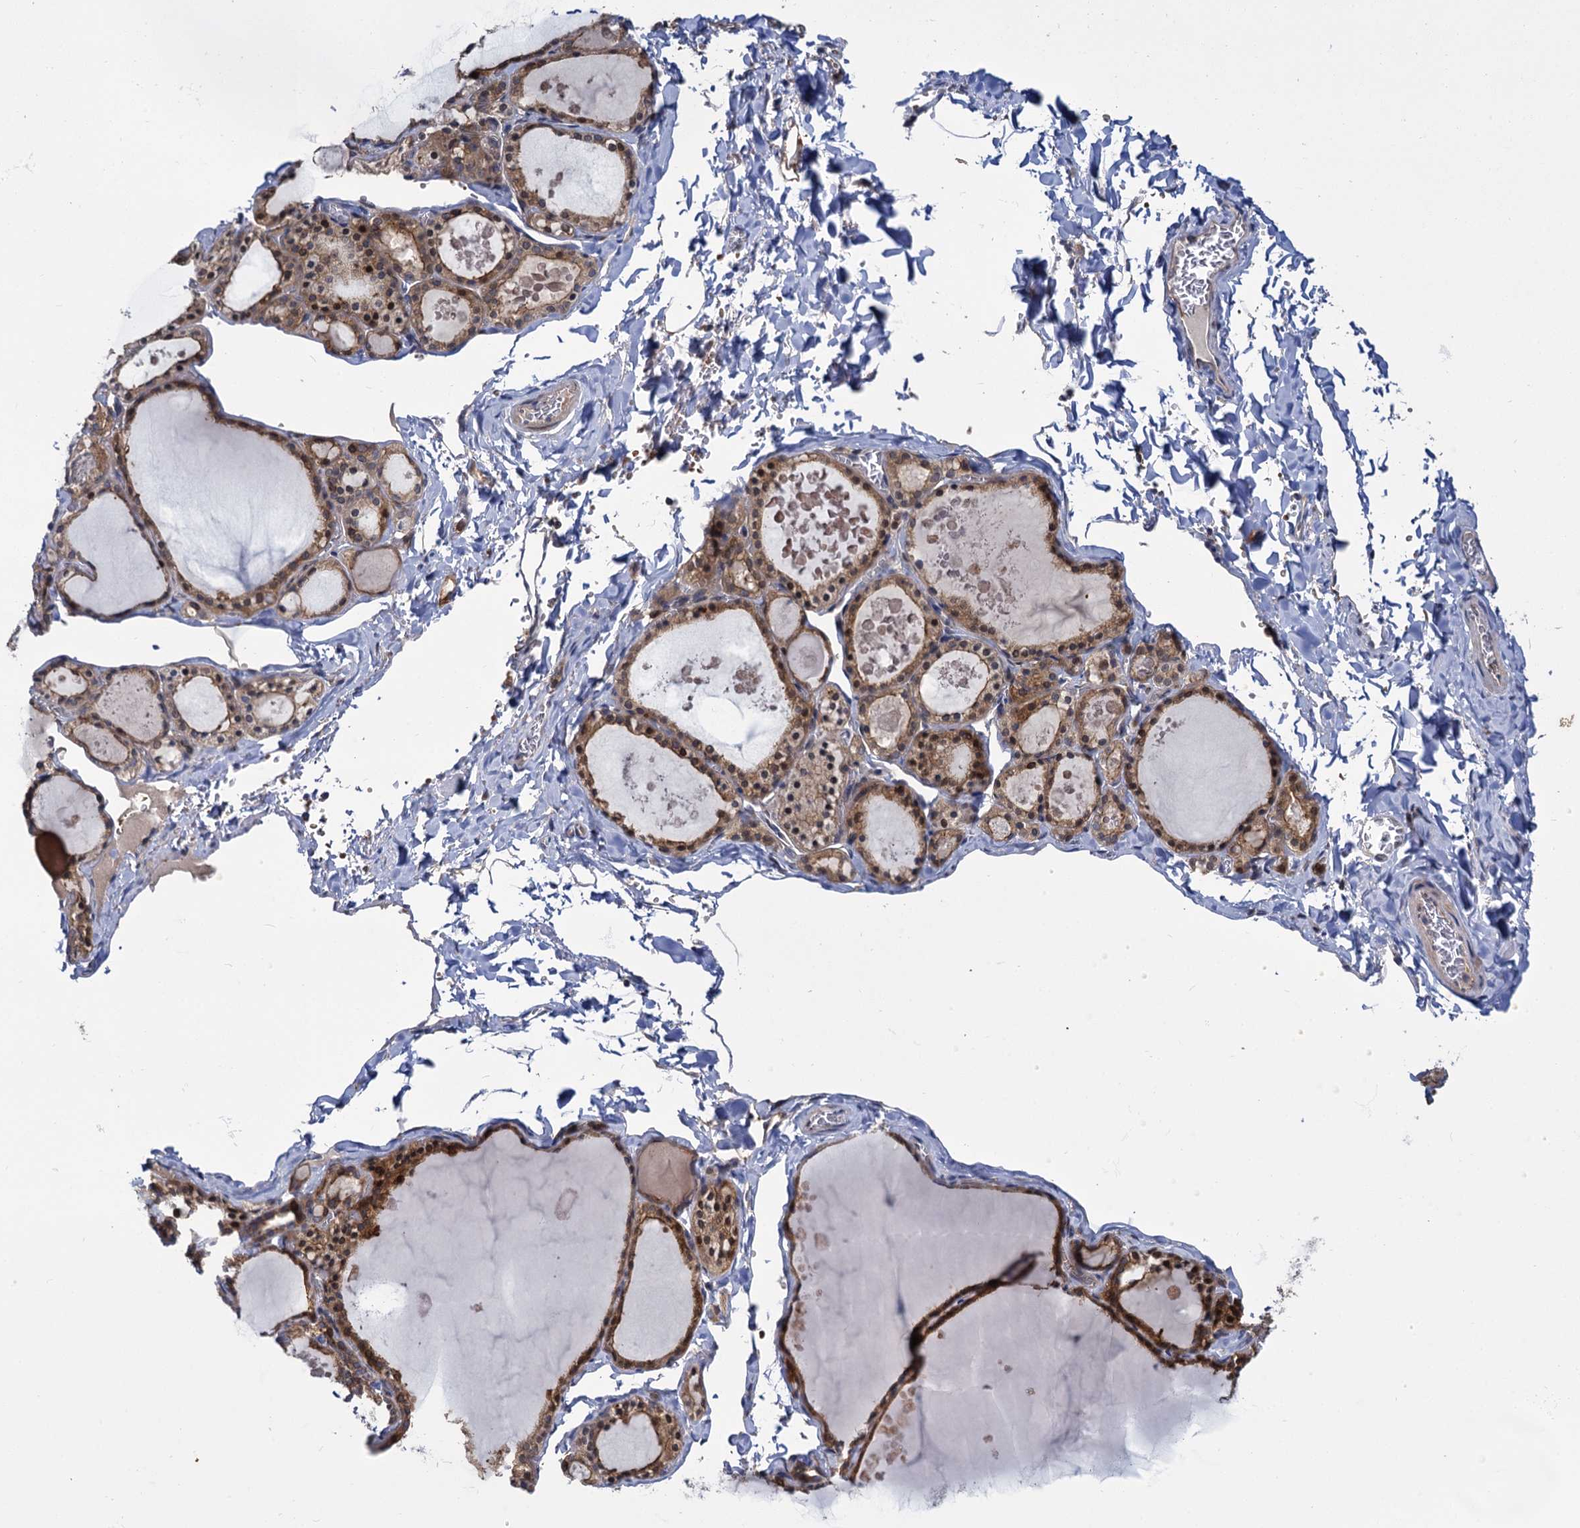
{"staining": {"intensity": "strong", "quantity": ">75%", "location": "cytoplasmic/membranous"}, "tissue": "thyroid gland", "cell_type": "Glandular cells", "image_type": "normal", "snomed": [{"axis": "morphology", "description": "Normal tissue, NOS"}, {"axis": "topography", "description": "Thyroid gland"}], "caption": "Immunohistochemical staining of normal human thyroid gland demonstrates >75% levels of strong cytoplasmic/membranous protein positivity in about >75% of glandular cells. The protein of interest is shown in brown color, while the nuclei are stained blue.", "gene": "GCLC", "patient": {"sex": "male", "age": 56}}